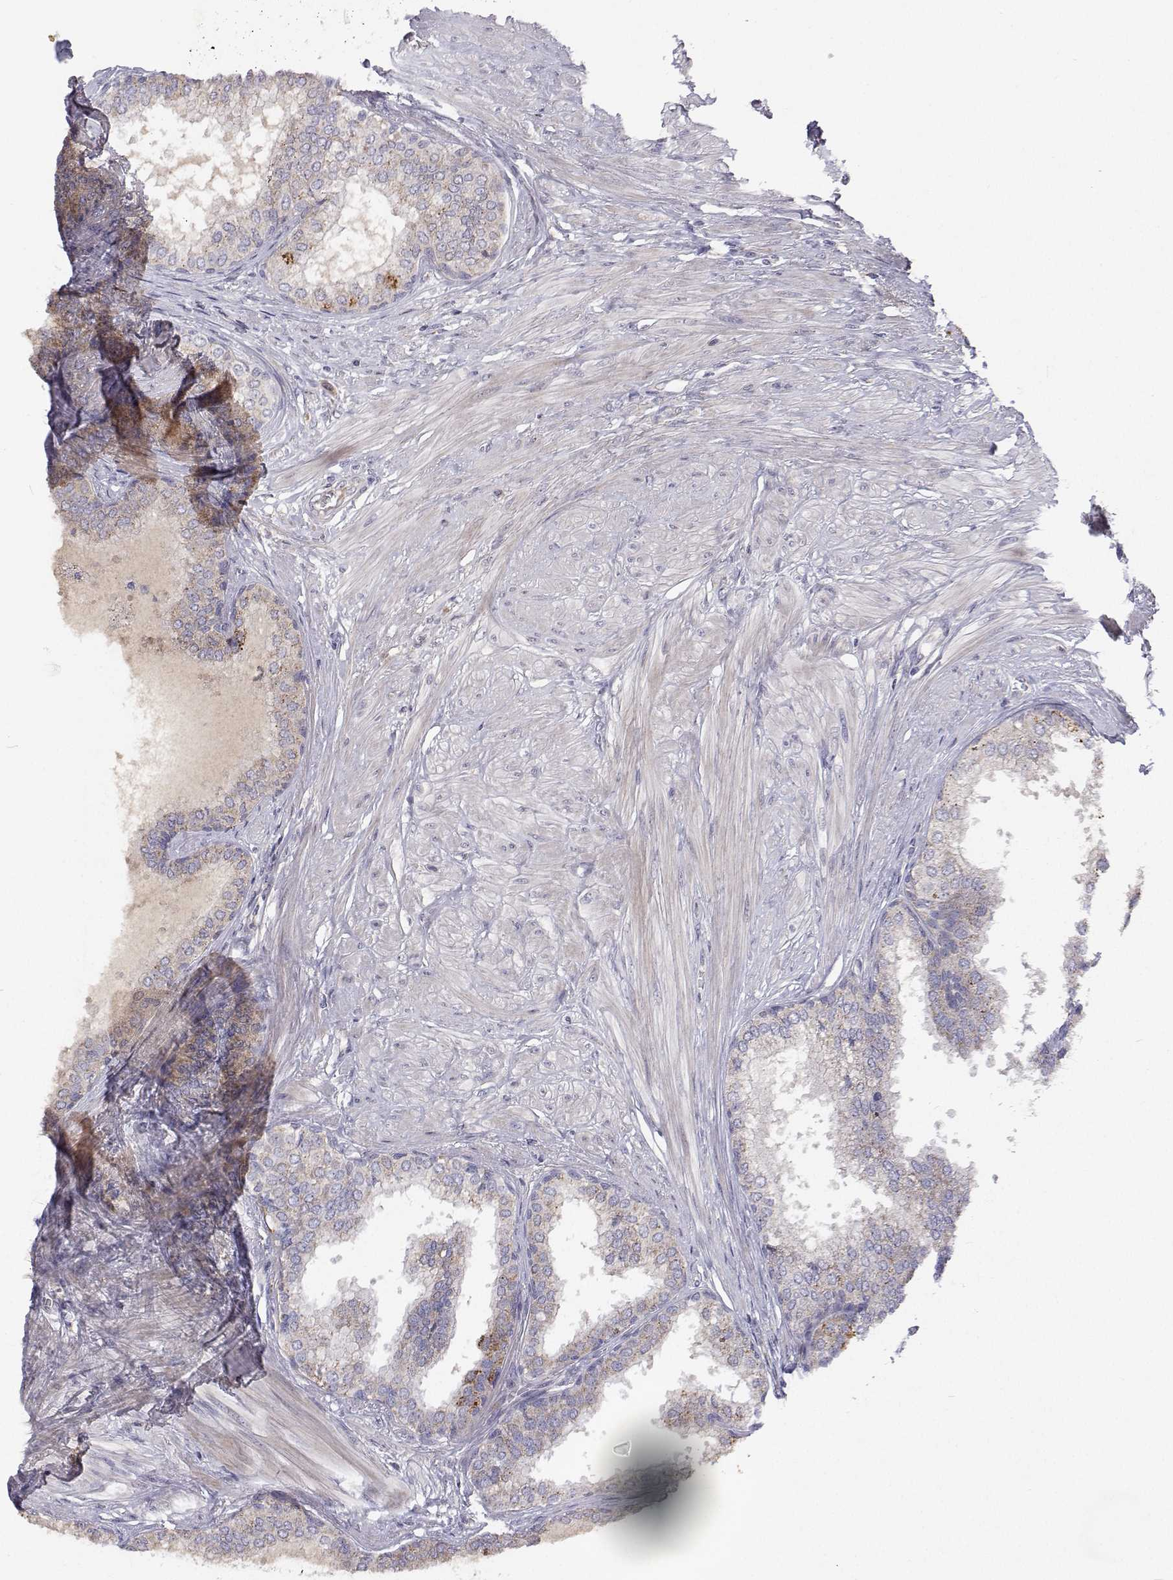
{"staining": {"intensity": "moderate", "quantity": "<25%", "location": "cytoplasmic/membranous"}, "tissue": "prostate", "cell_type": "Glandular cells", "image_type": "normal", "snomed": [{"axis": "morphology", "description": "Normal tissue, NOS"}, {"axis": "topography", "description": "Prostate"}, {"axis": "topography", "description": "Peripheral nerve tissue"}], "caption": "A micrograph of prostate stained for a protein demonstrates moderate cytoplasmic/membranous brown staining in glandular cells.", "gene": "MRPL3", "patient": {"sex": "male", "age": 55}}